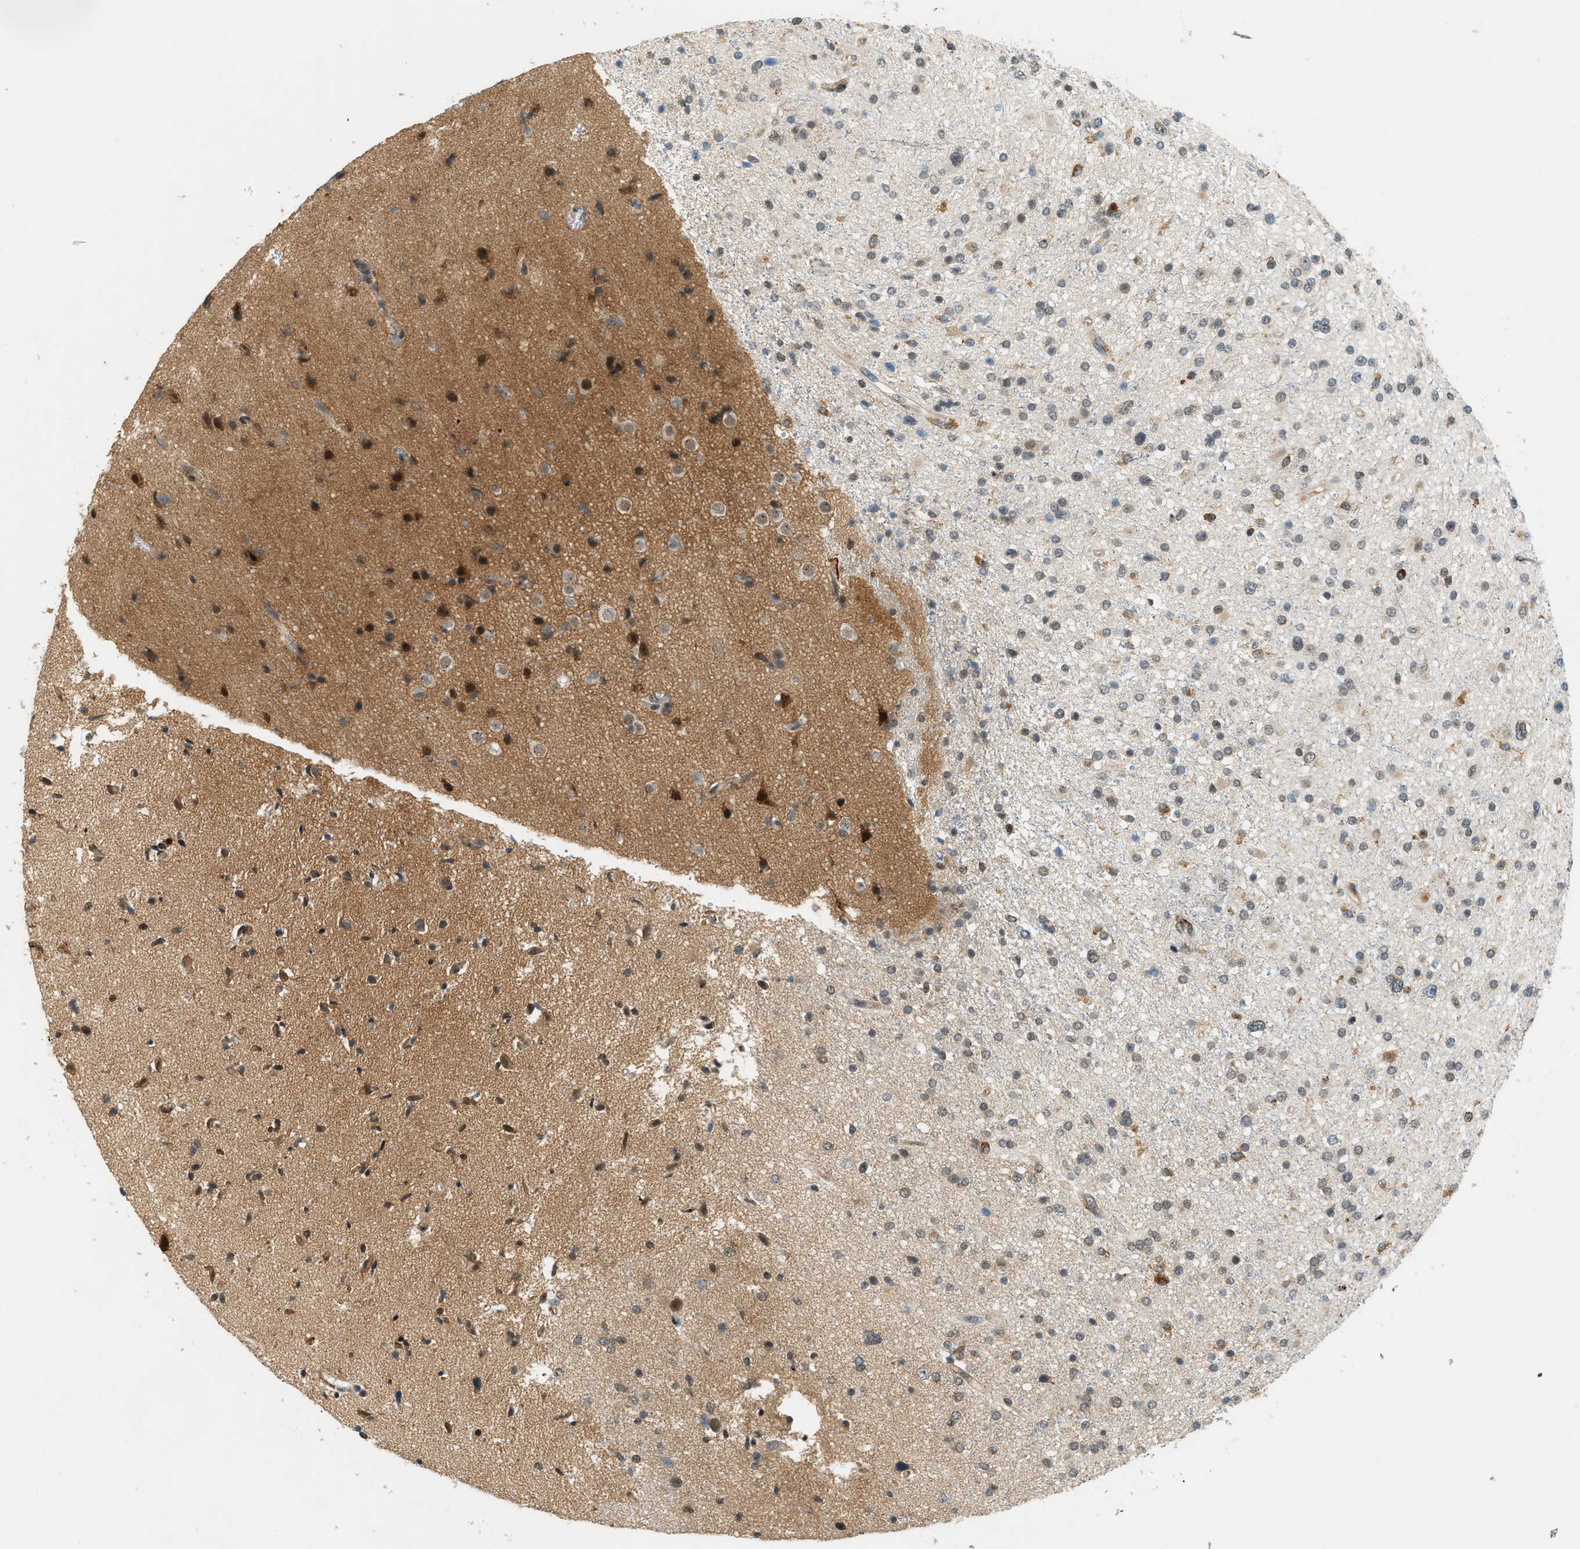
{"staining": {"intensity": "moderate", "quantity": "<25%", "location": "cytoplasmic/membranous"}, "tissue": "glioma", "cell_type": "Tumor cells", "image_type": "cancer", "snomed": [{"axis": "morphology", "description": "Glioma, malignant, High grade"}, {"axis": "topography", "description": "Brain"}], "caption": "The histopathology image reveals staining of glioma, revealing moderate cytoplasmic/membranous protein staining (brown color) within tumor cells. (Stains: DAB (3,3'-diaminobenzidine) in brown, nuclei in blue, Microscopy: brightfield microscopy at high magnification).", "gene": "SEMA4D", "patient": {"sex": "male", "age": 33}}